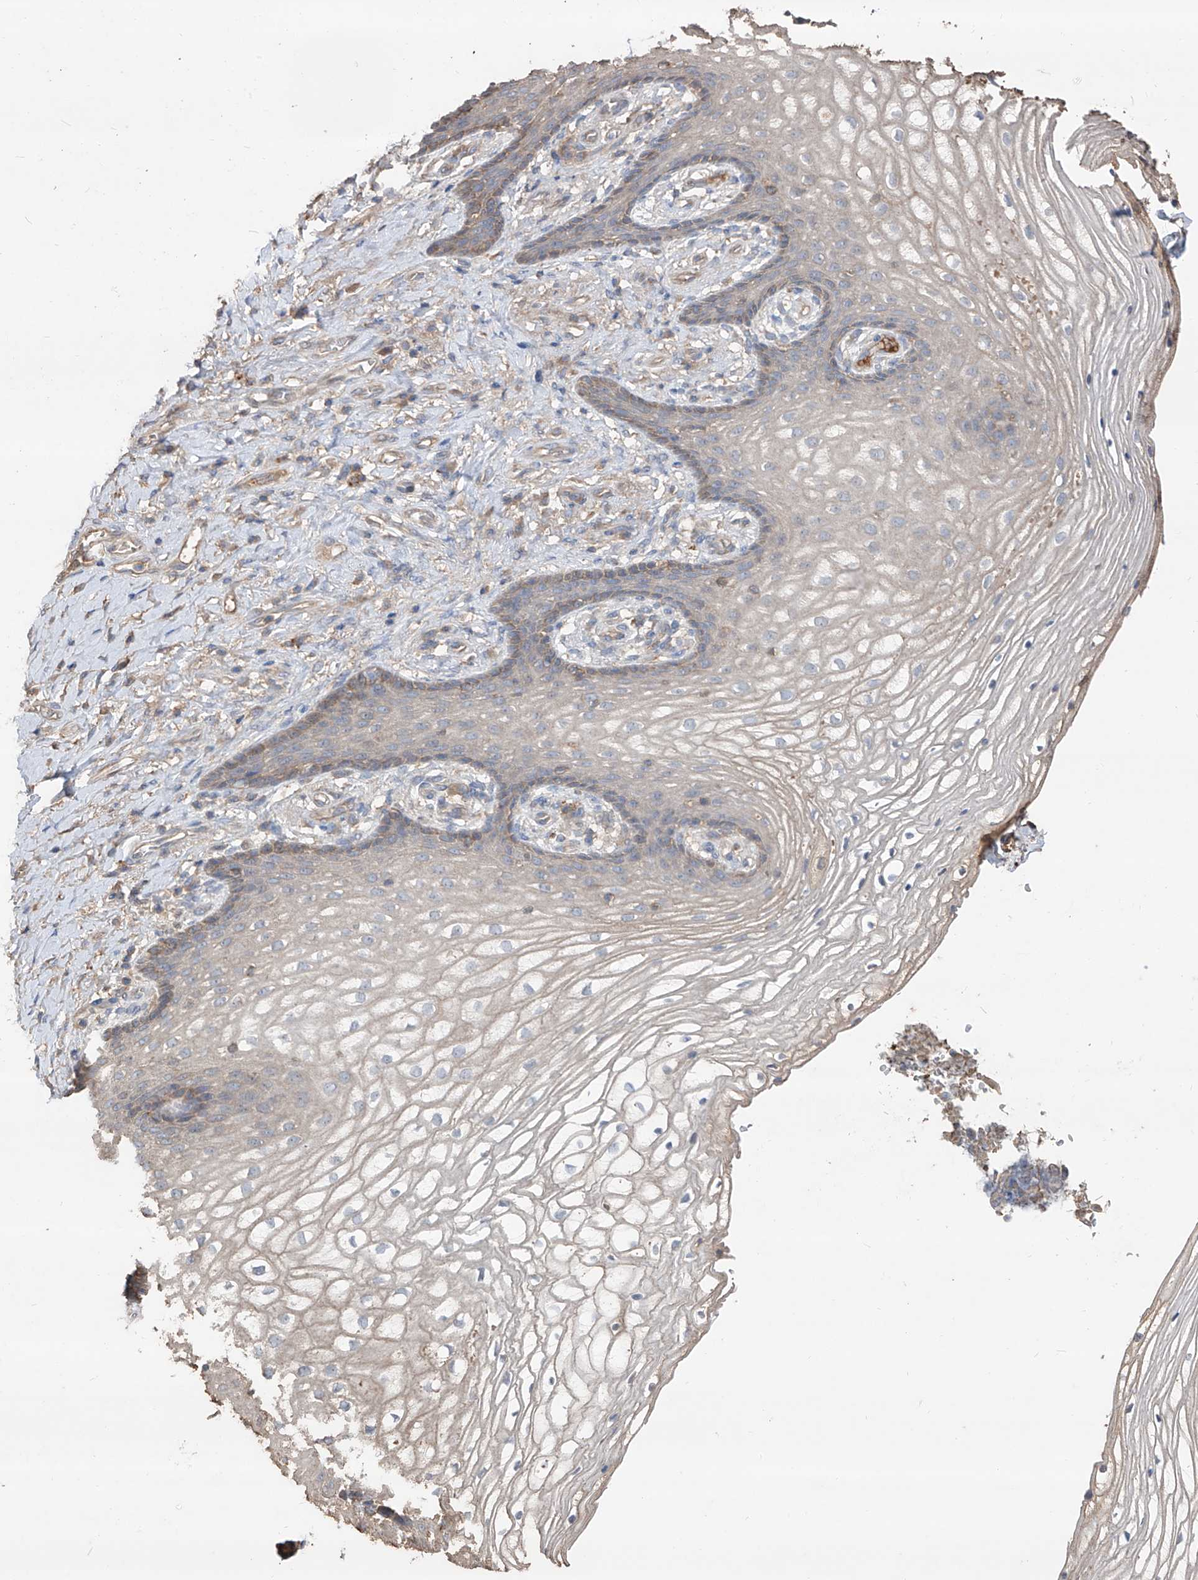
{"staining": {"intensity": "weak", "quantity": "25%-75%", "location": "cytoplasmic/membranous"}, "tissue": "vagina", "cell_type": "Squamous epithelial cells", "image_type": "normal", "snomed": [{"axis": "morphology", "description": "Normal tissue, NOS"}, {"axis": "topography", "description": "Vagina"}], "caption": "Vagina stained with DAB (3,3'-diaminobenzidine) immunohistochemistry (IHC) shows low levels of weak cytoplasmic/membranous expression in approximately 25%-75% of squamous epithelial cells.", "gene": "EDN1", "patient": {"sex": "female", "age": 60}}